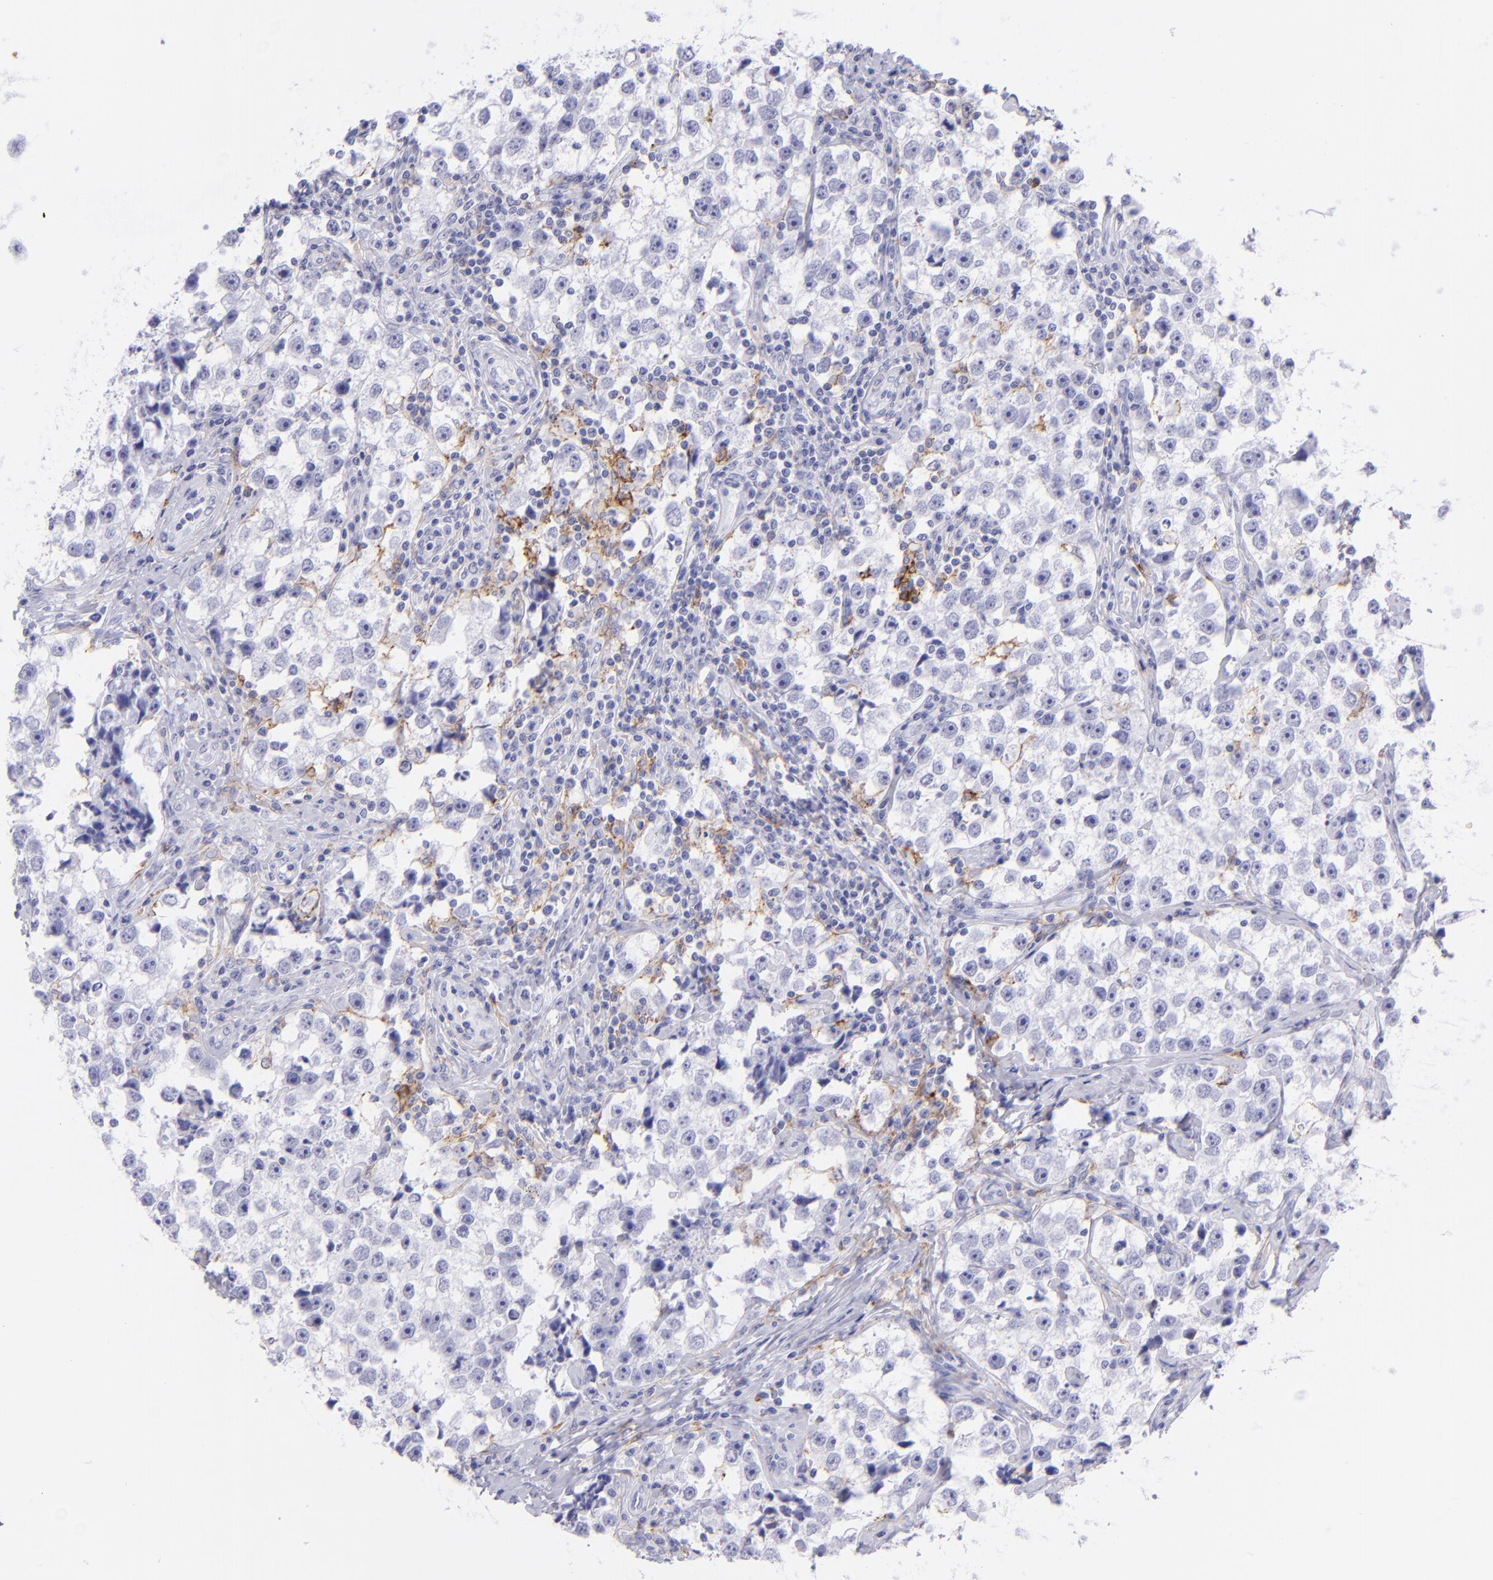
{"staining": {"intensity": "negative", "quantity": "none", "location": "none"}, "tissue": "testis cancer", "cell_type": "Tumor cells", "image_type": "cancer", "snomed": [{"axis": "morphology", "description": "Seminoma, NOS"}, {"axis": "topography", "description": "Testis"}], "caption": "Immunohistochemical staining of human seminoma (testis) shows no significant expression in tumor cells.", "gene": "CD72", "patient": {"sex": "male", "age": 32}}